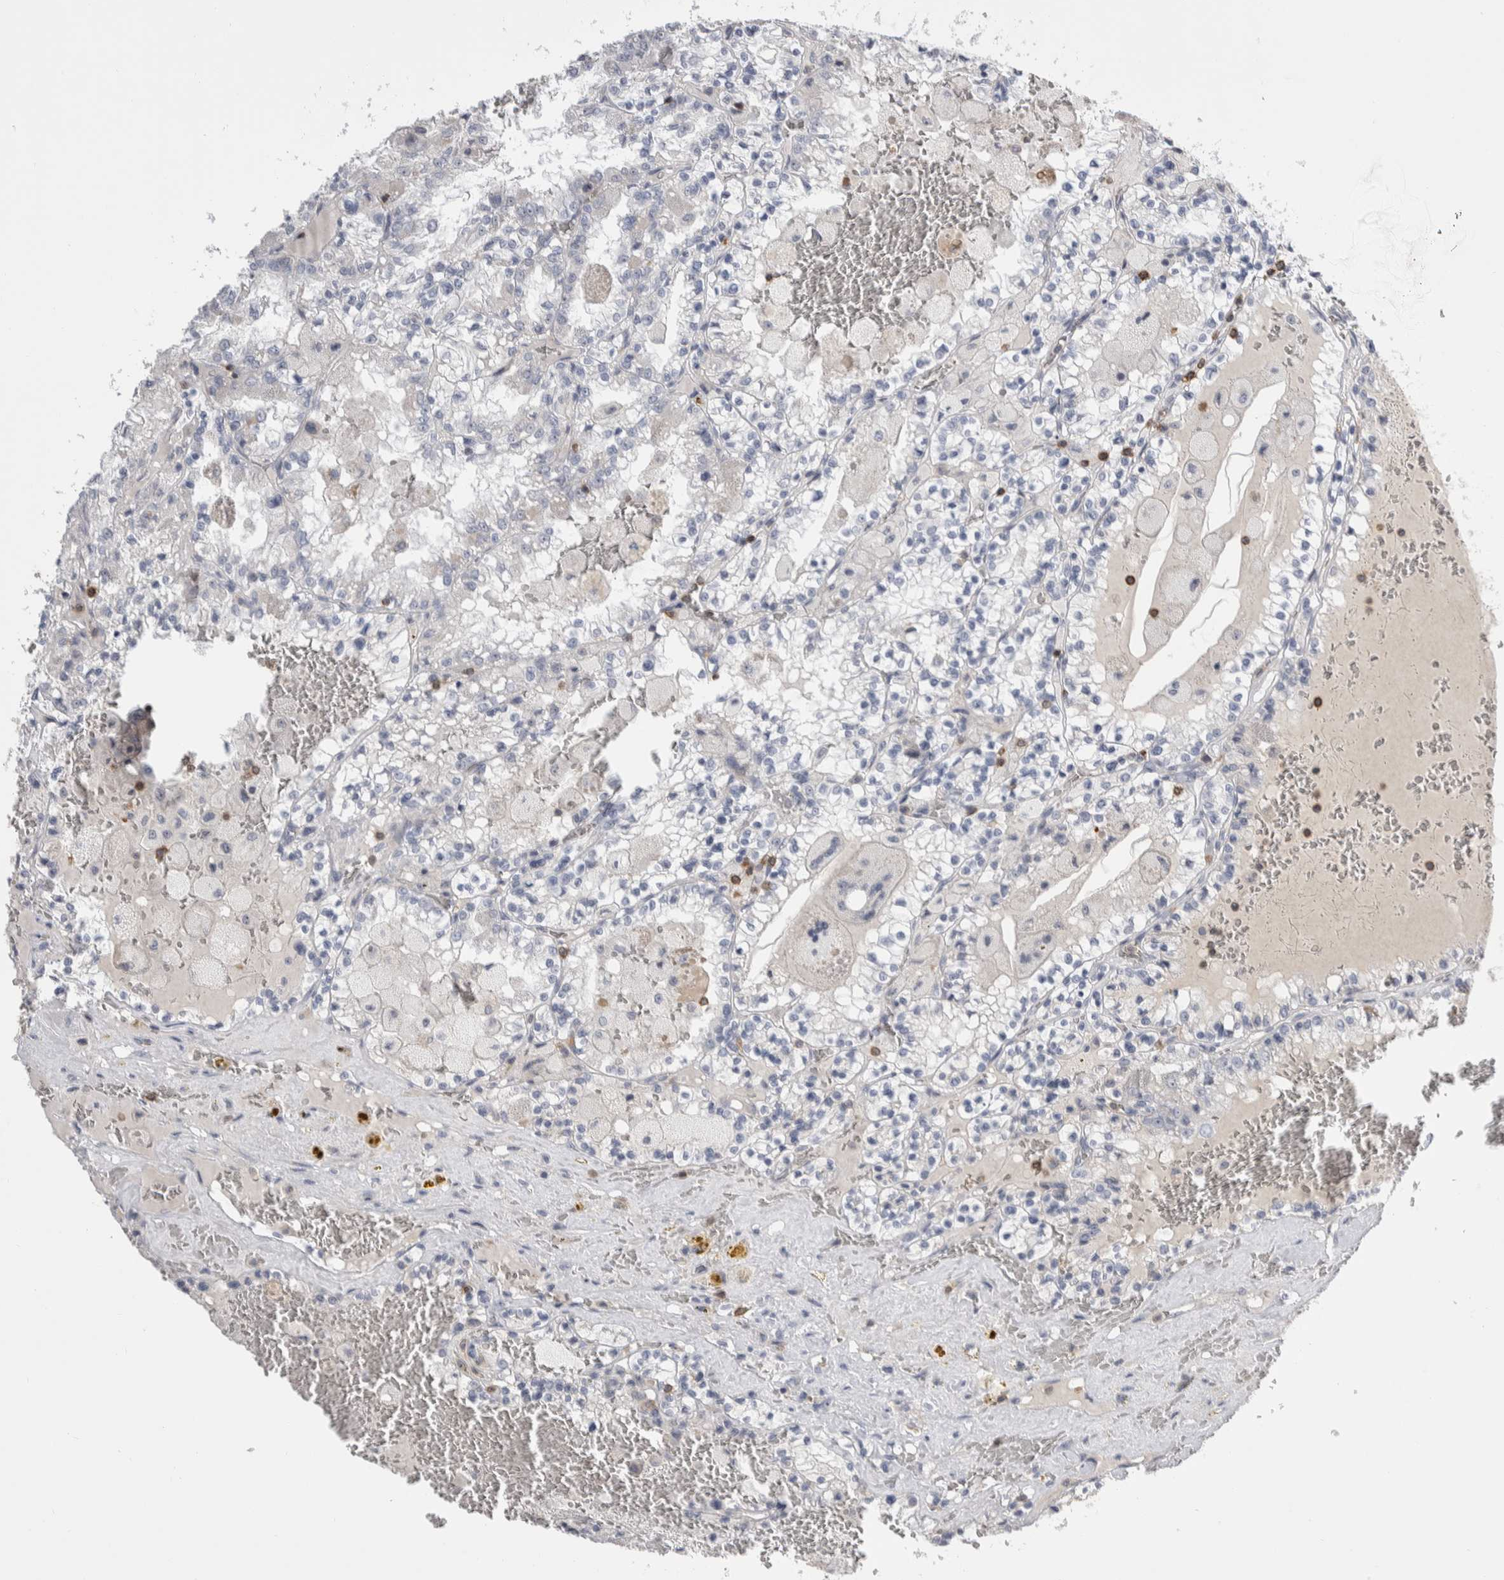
{"staining": {"intensity": "negative", "quantity": "none", "location": "none"}, "tissue": "renal cancer", "cell_type": "Tumor cells", "image_type": "cancer", "snomed": [{"axis": "morphology", "description": "Adenocarcinoma, NOS"}, {"axis": "topography", "description": "Kidney"}], "caption": "Protein analysis of renal adenocarcinoma shows no significant staining in tumor cells.", "gene": "CEP295NL", "patient": {"sex": "female", "age": 56}}